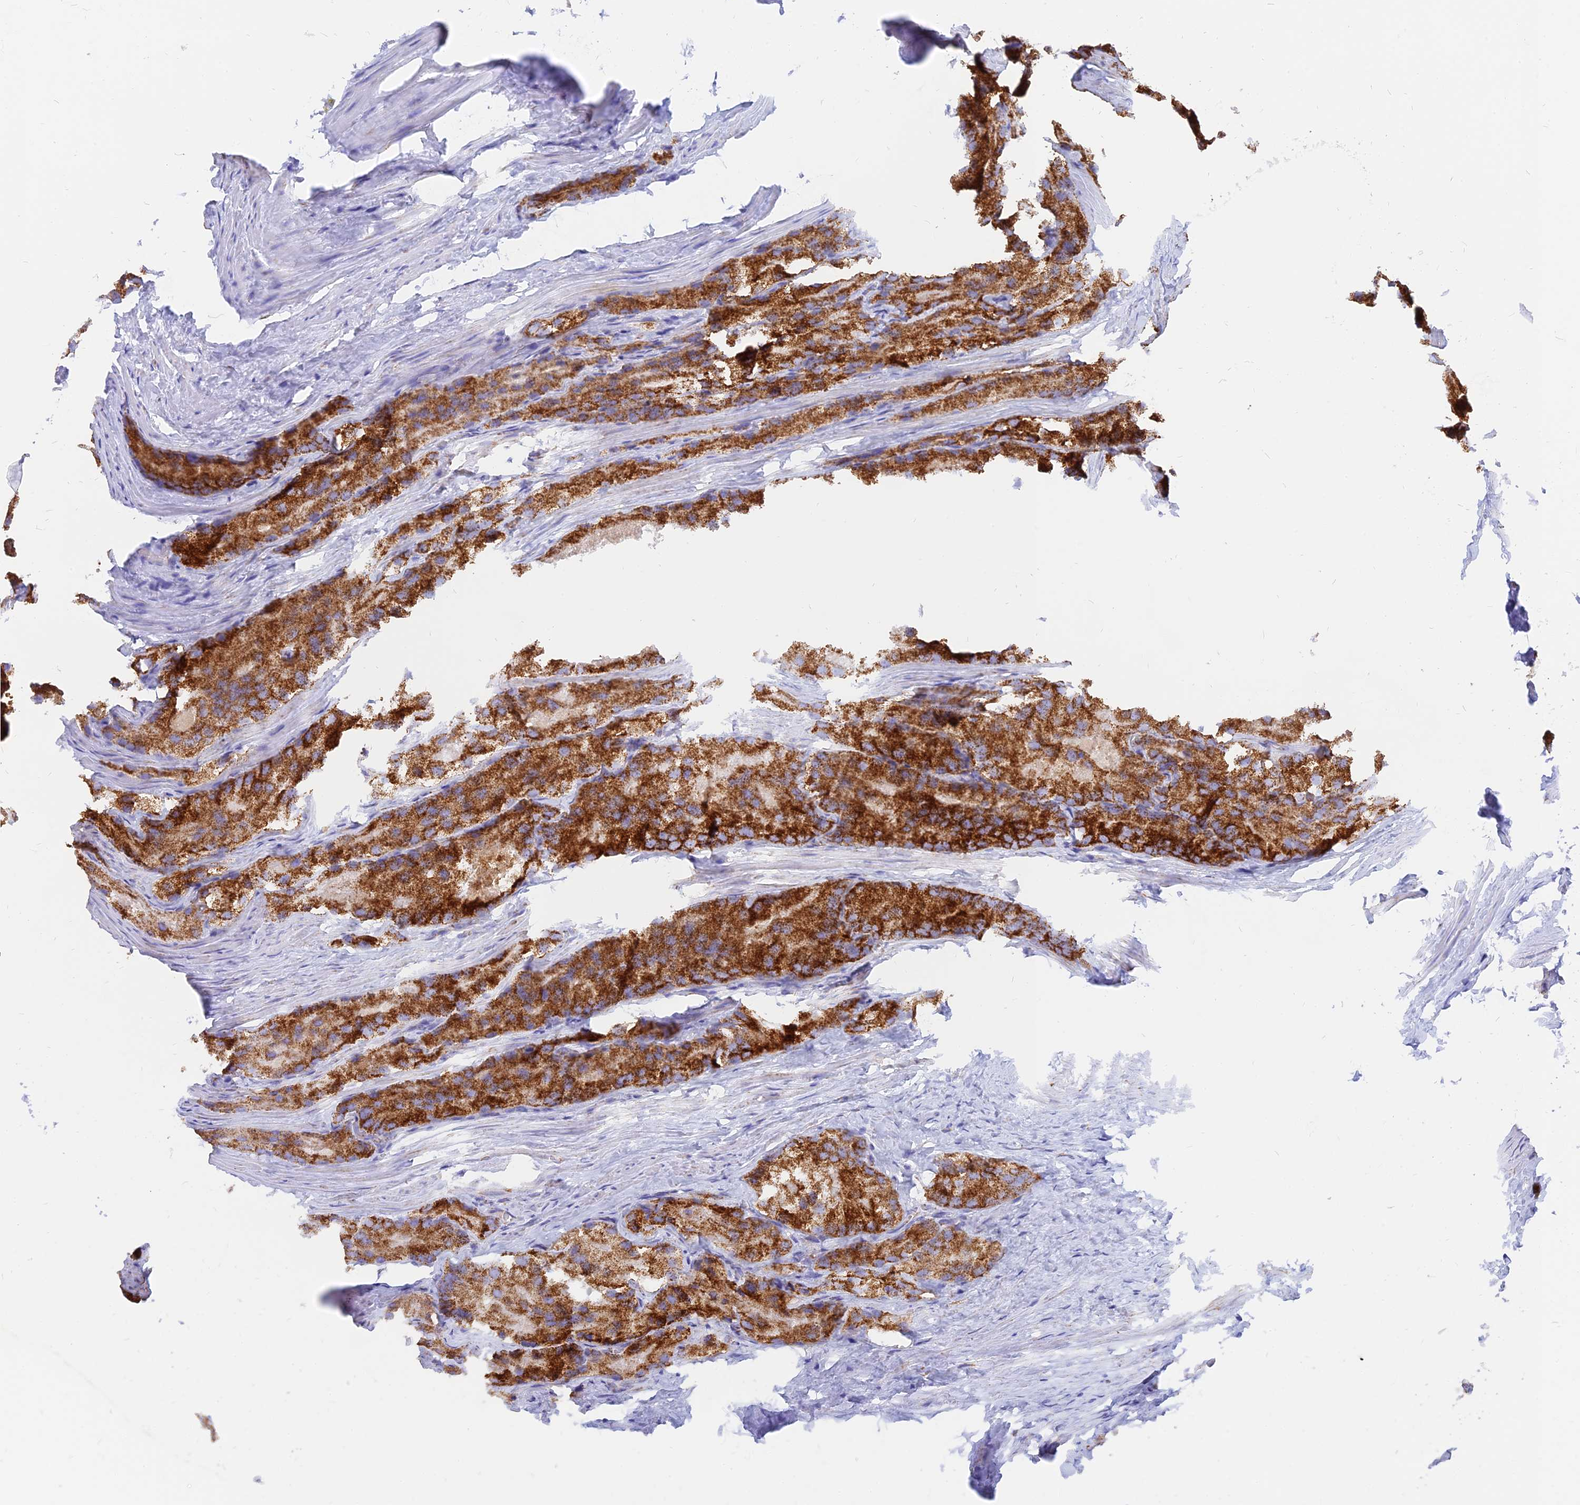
{"staining": {"intensity": "strong", "quantity": ">75%", "location": "cytoplasmic/membranous"}, "tissue": "prostate cancer", "cell_type": "Tumor cells", "image_type": "cancer", "snomed": [{"axis": "morphology", "description": "Adenocarcinoma, Low grade"}, {"axis": "topography", "description": "Prostate"}], "caption": "A high-resolution photomicrograph shows immunohistochemistry (IHC) staining of prostate low-grade adenocarcinoma, which reveals strong cytoplasmic/membranous staining in approximately >75% of tumor cells.", "gene": "NDUFB6", "patient": {"sex": "male", "age": 69}}